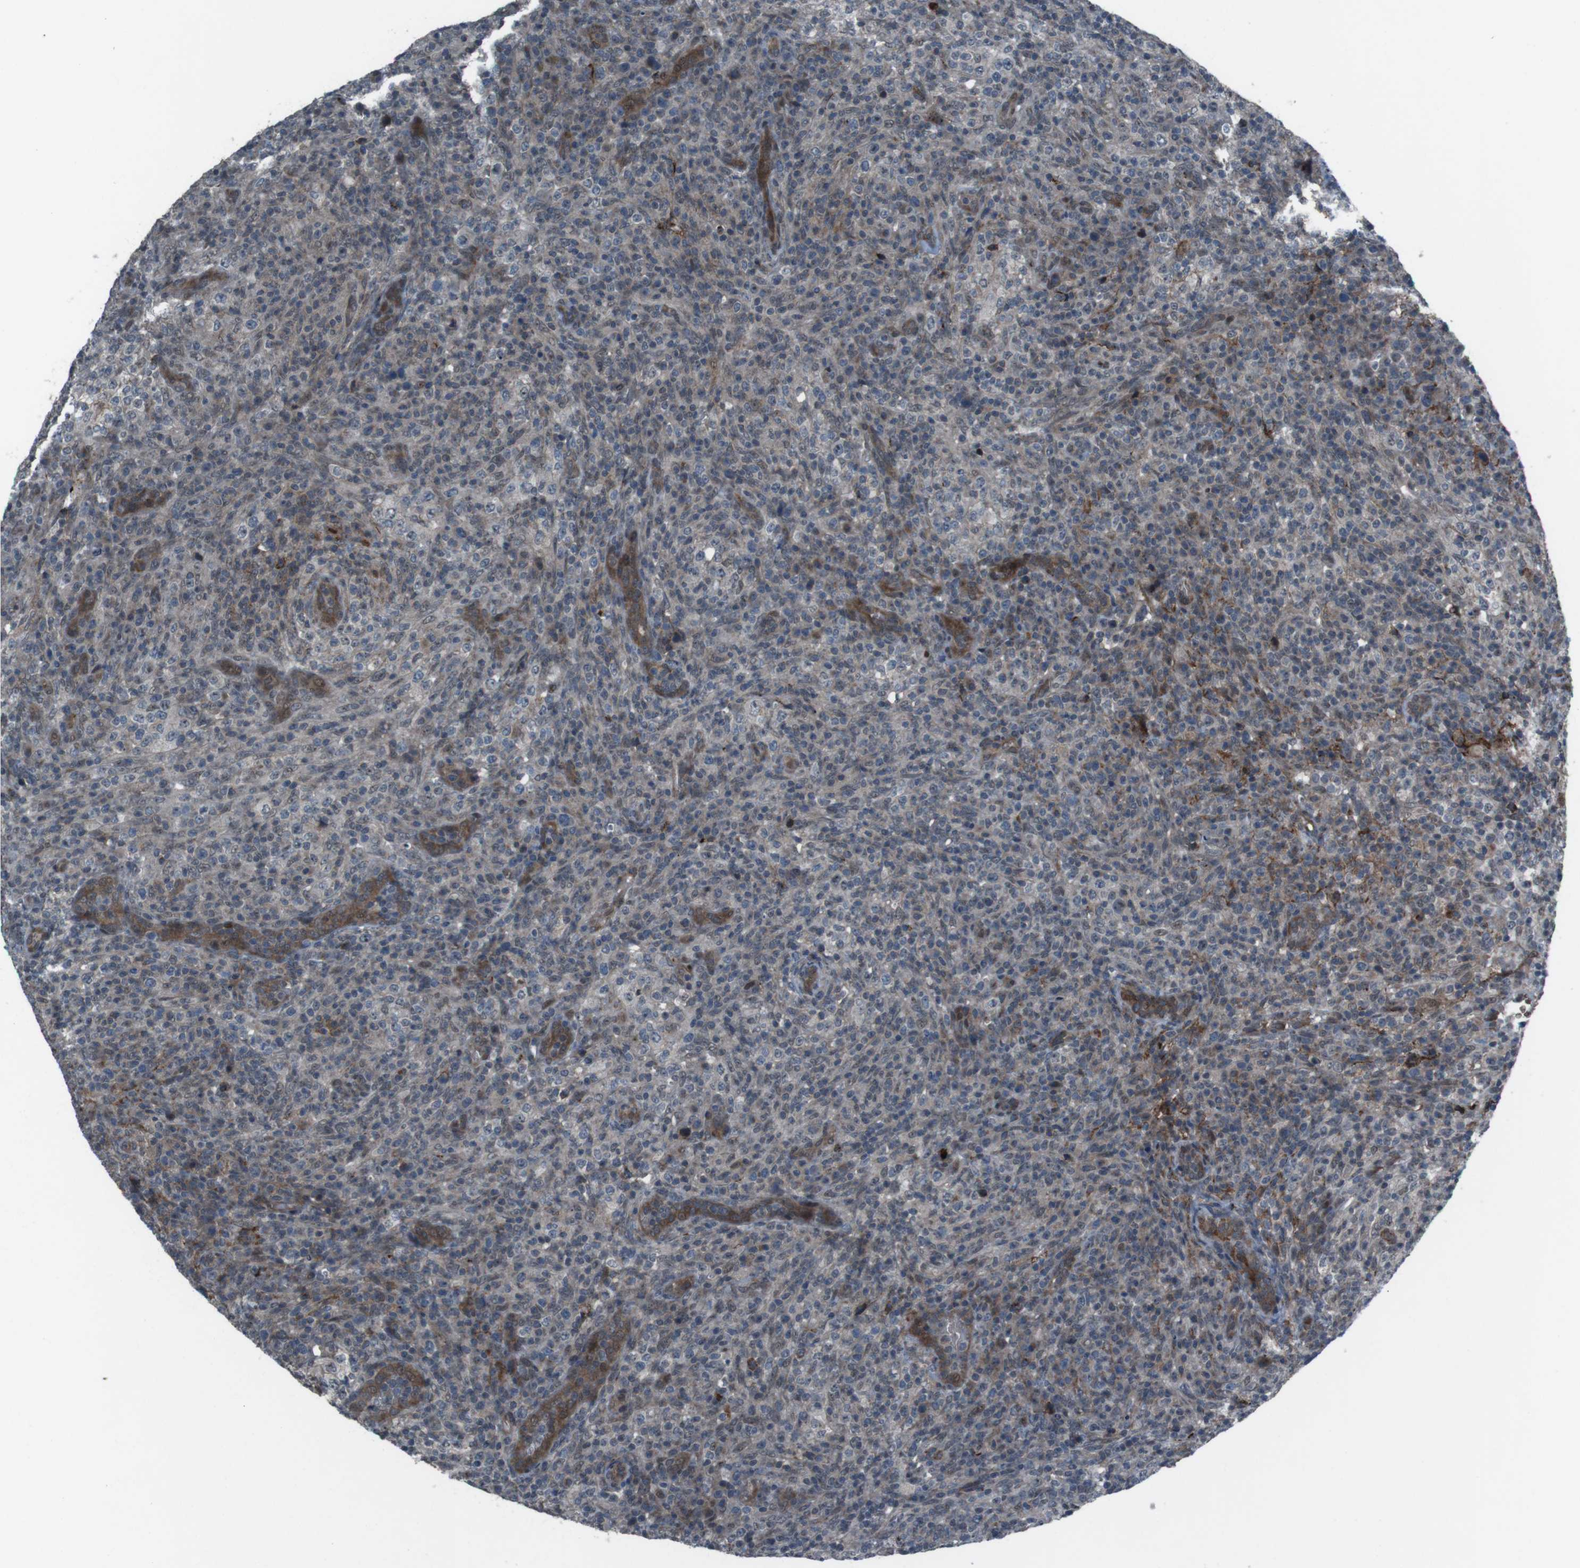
{"staining": {"intensity": "weak", "quantity": "25%-75%", "location": "cytoplasmic/membranous"}, "tissue": "lymphoma", "cell_type": "Tumor cells", "image_type": "cancer", "snomed": [{"axis": "morphology", "description": "Malignant lymphoma, non-Hodgkin's type, High grade"}, {"axis": "topography", "description": "Lymph node"}], "caption": "Immunohistochemistry (IHC) (DAB) staining of lymphoma demonstrates weak cytoplasmic/membranous protein expression in approximately 25%-75% of tumor cells.", "gene": "GDF10", "patient": {"sex": "female", "age": 76}}